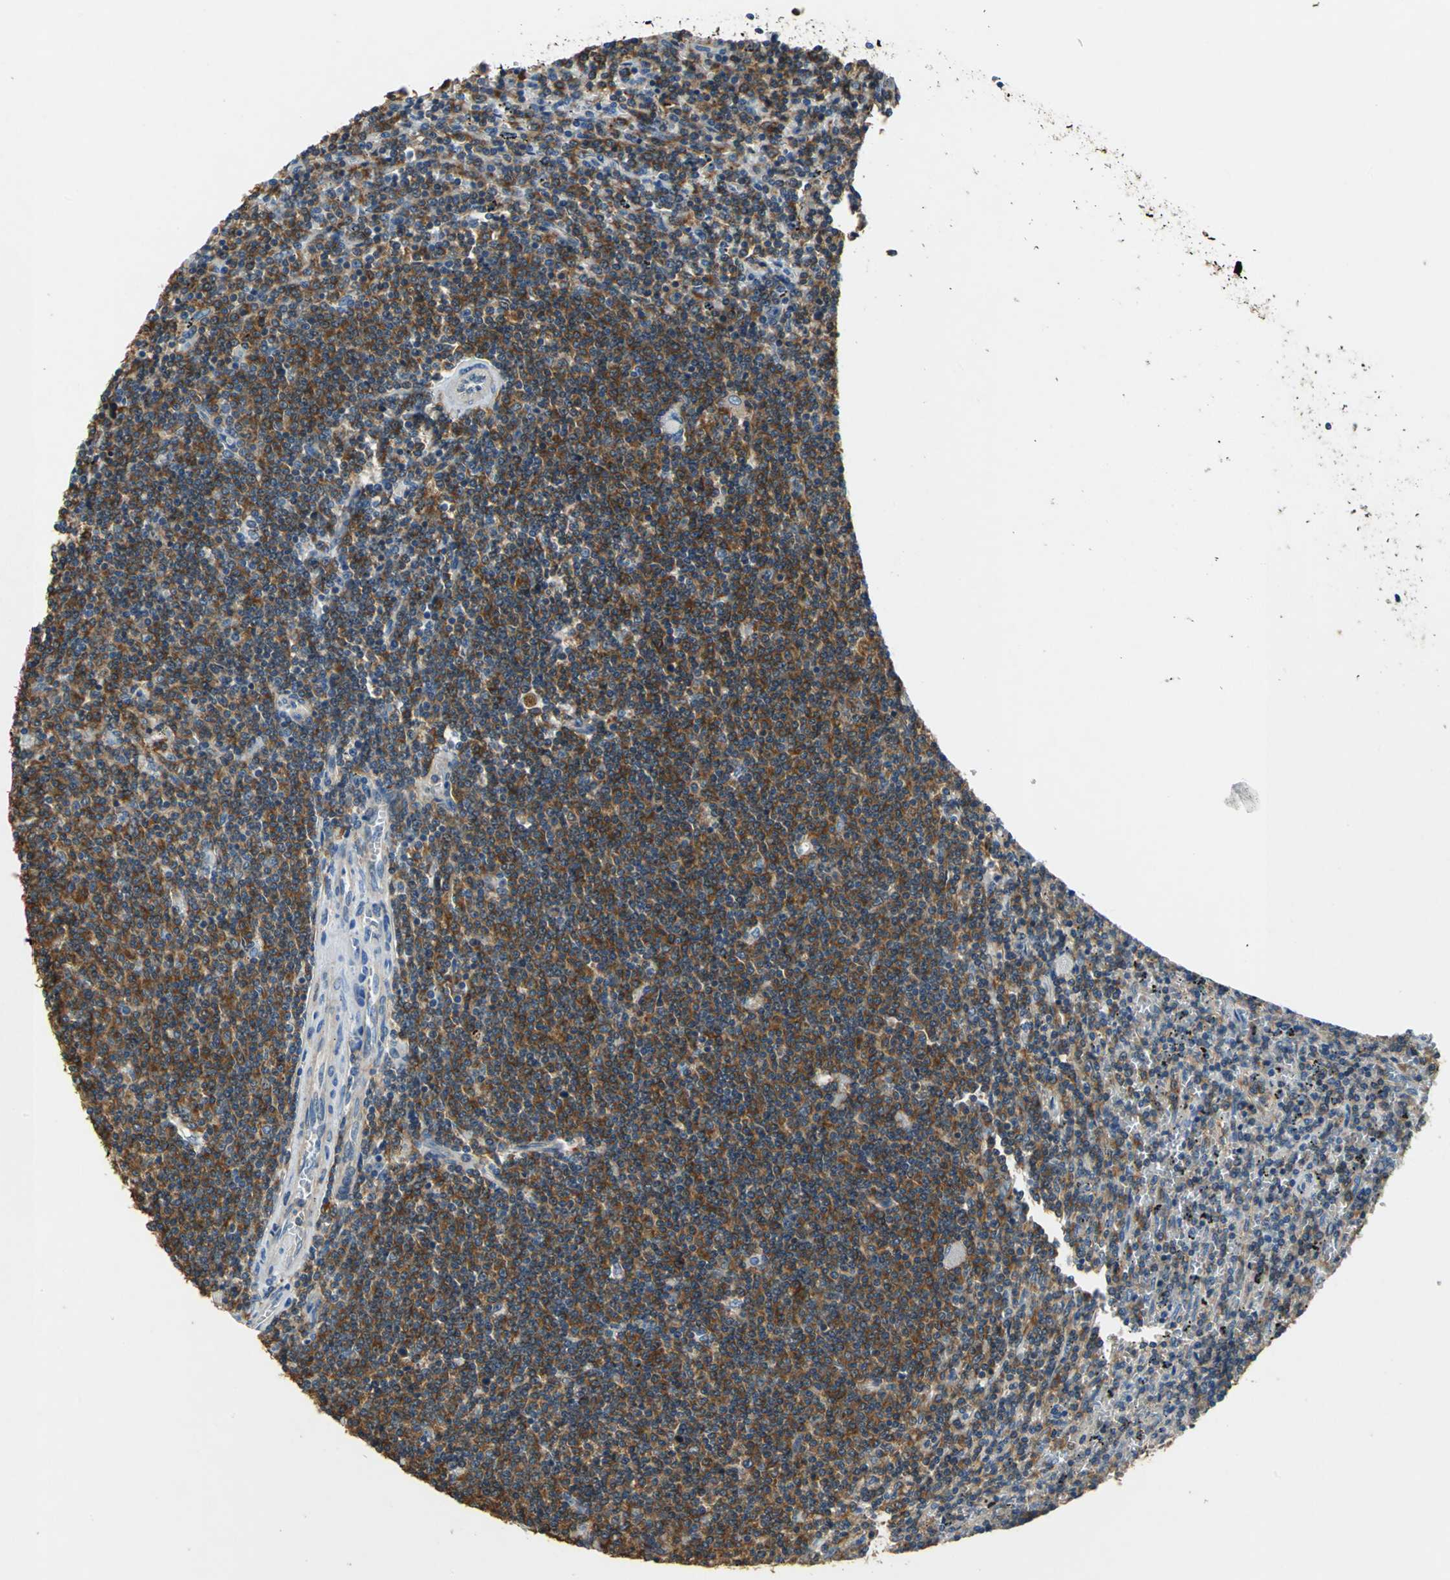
{"staining": {"intensity": "strong", "quantity": ">75%", "location": "cytoplasmic/membranous"}, "tissue": "lymphoma", "cell_type": "Tumor cells", "image_type": "cancer", "snomed": [{"axis": "morphology", "description": "Malignant lymphoma, non-Hodgkin's type, Low grade"}, {"axis": "topography", "description": "Spleen"}], "caption": "A high amount of strong cytoplasmic/membranous positivity is appreciated in approximately >75% of tumor cells in lymphoma tissue.", "gene": "DDX3Y", "patient": {"sex": "female", "age": 50}}